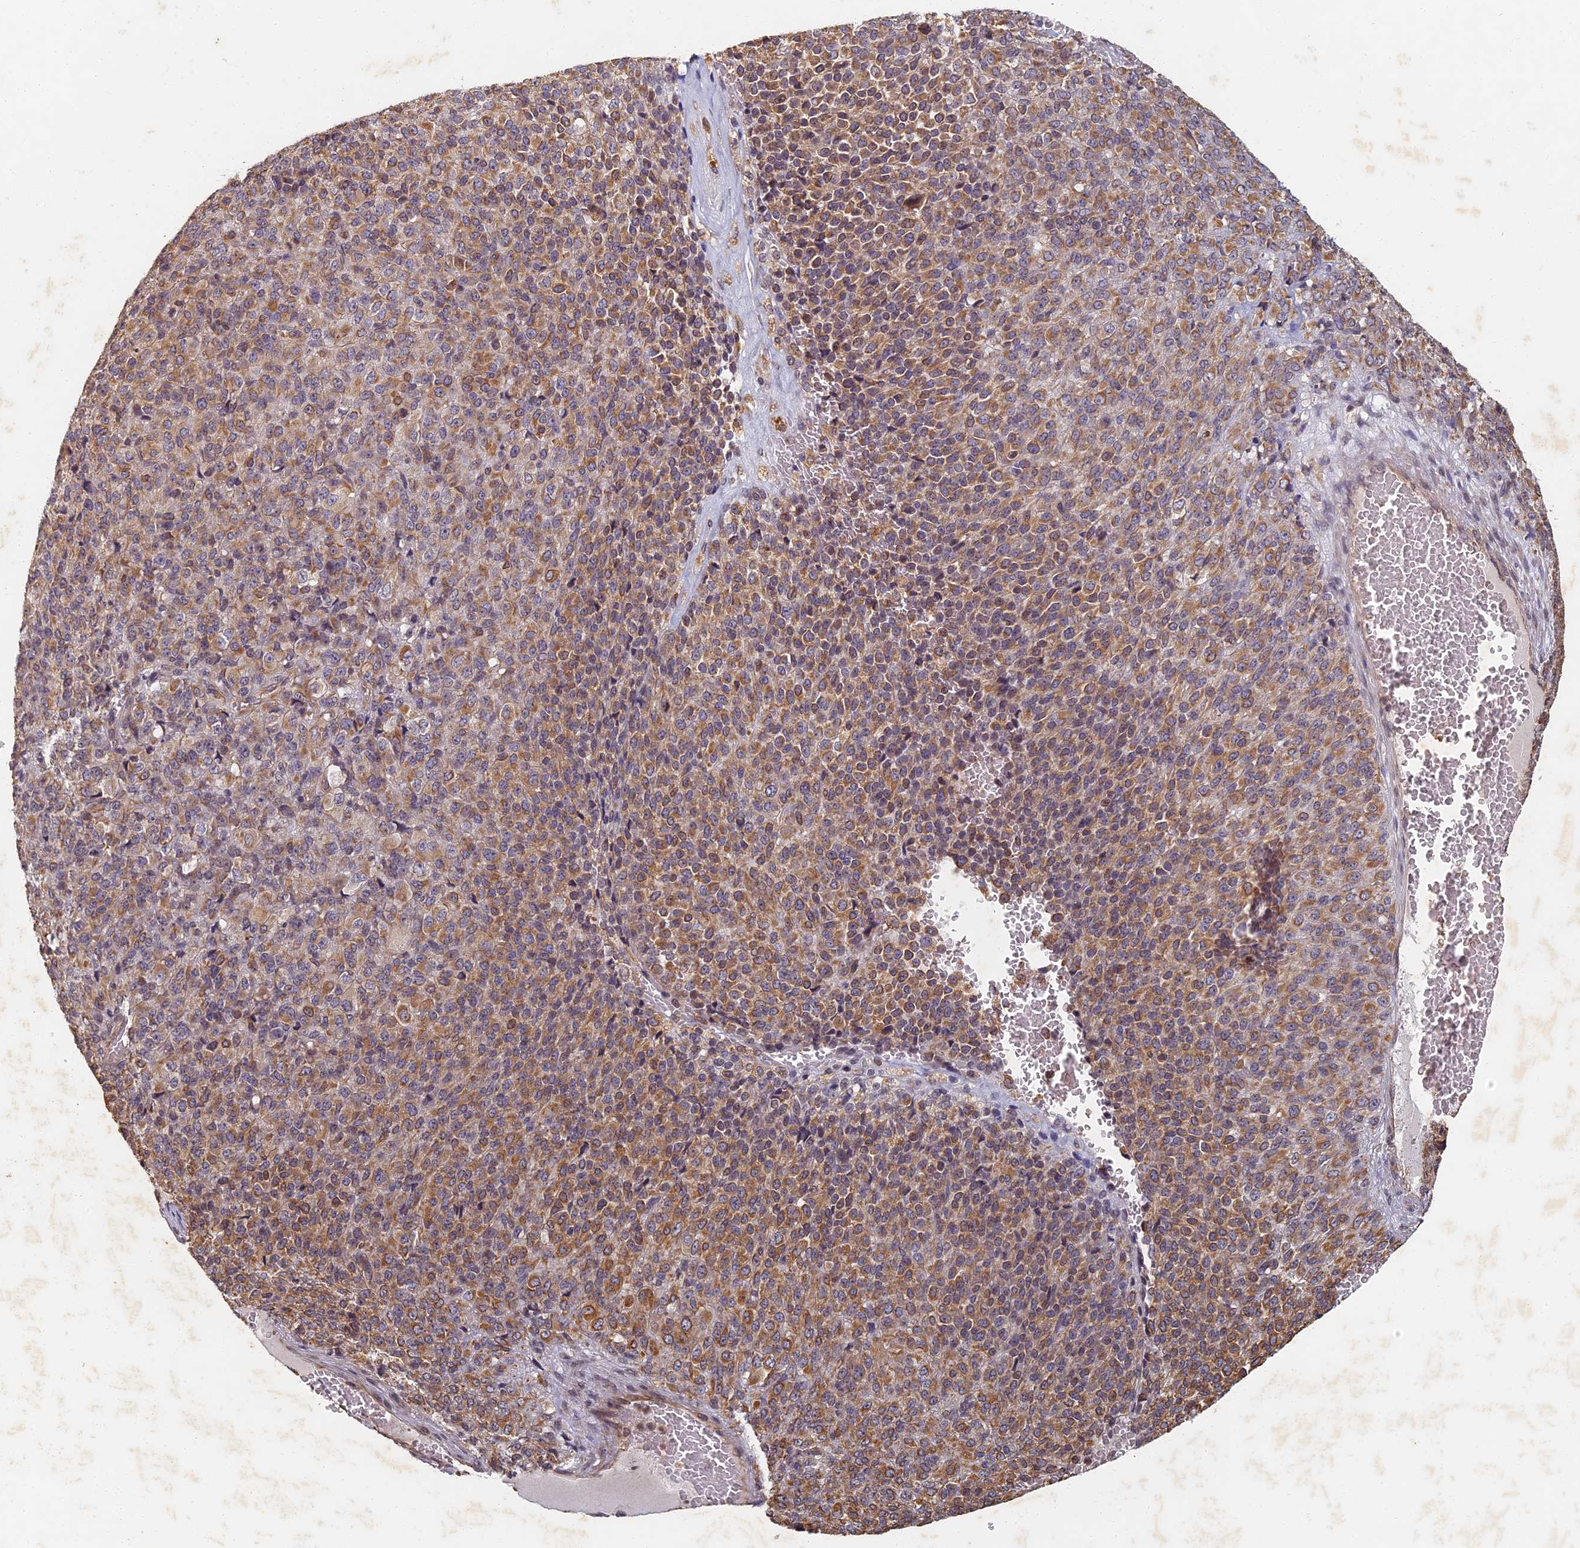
{"staining": {"intensity": "moderate", "quantity": ">75%", "location": "cytoplasmic/membranous"}, "tissue": "melanoma", "cell_type": "Tumor cells", "image_type": "cancer", "snomed": [{"axis": "morphology", "description": "Malignant melanoma, Metastatic site"}, {"axis": "topography", "description": "Brain"}], "caption": "Moderate cytoplasmic/membranous positivity for a protein is appreciated in approximately >75% of tumor cells of melanoma using immunohistochemistry.", "gene": "ABCB10", "patient": {"sex": "female", "age": 56}}